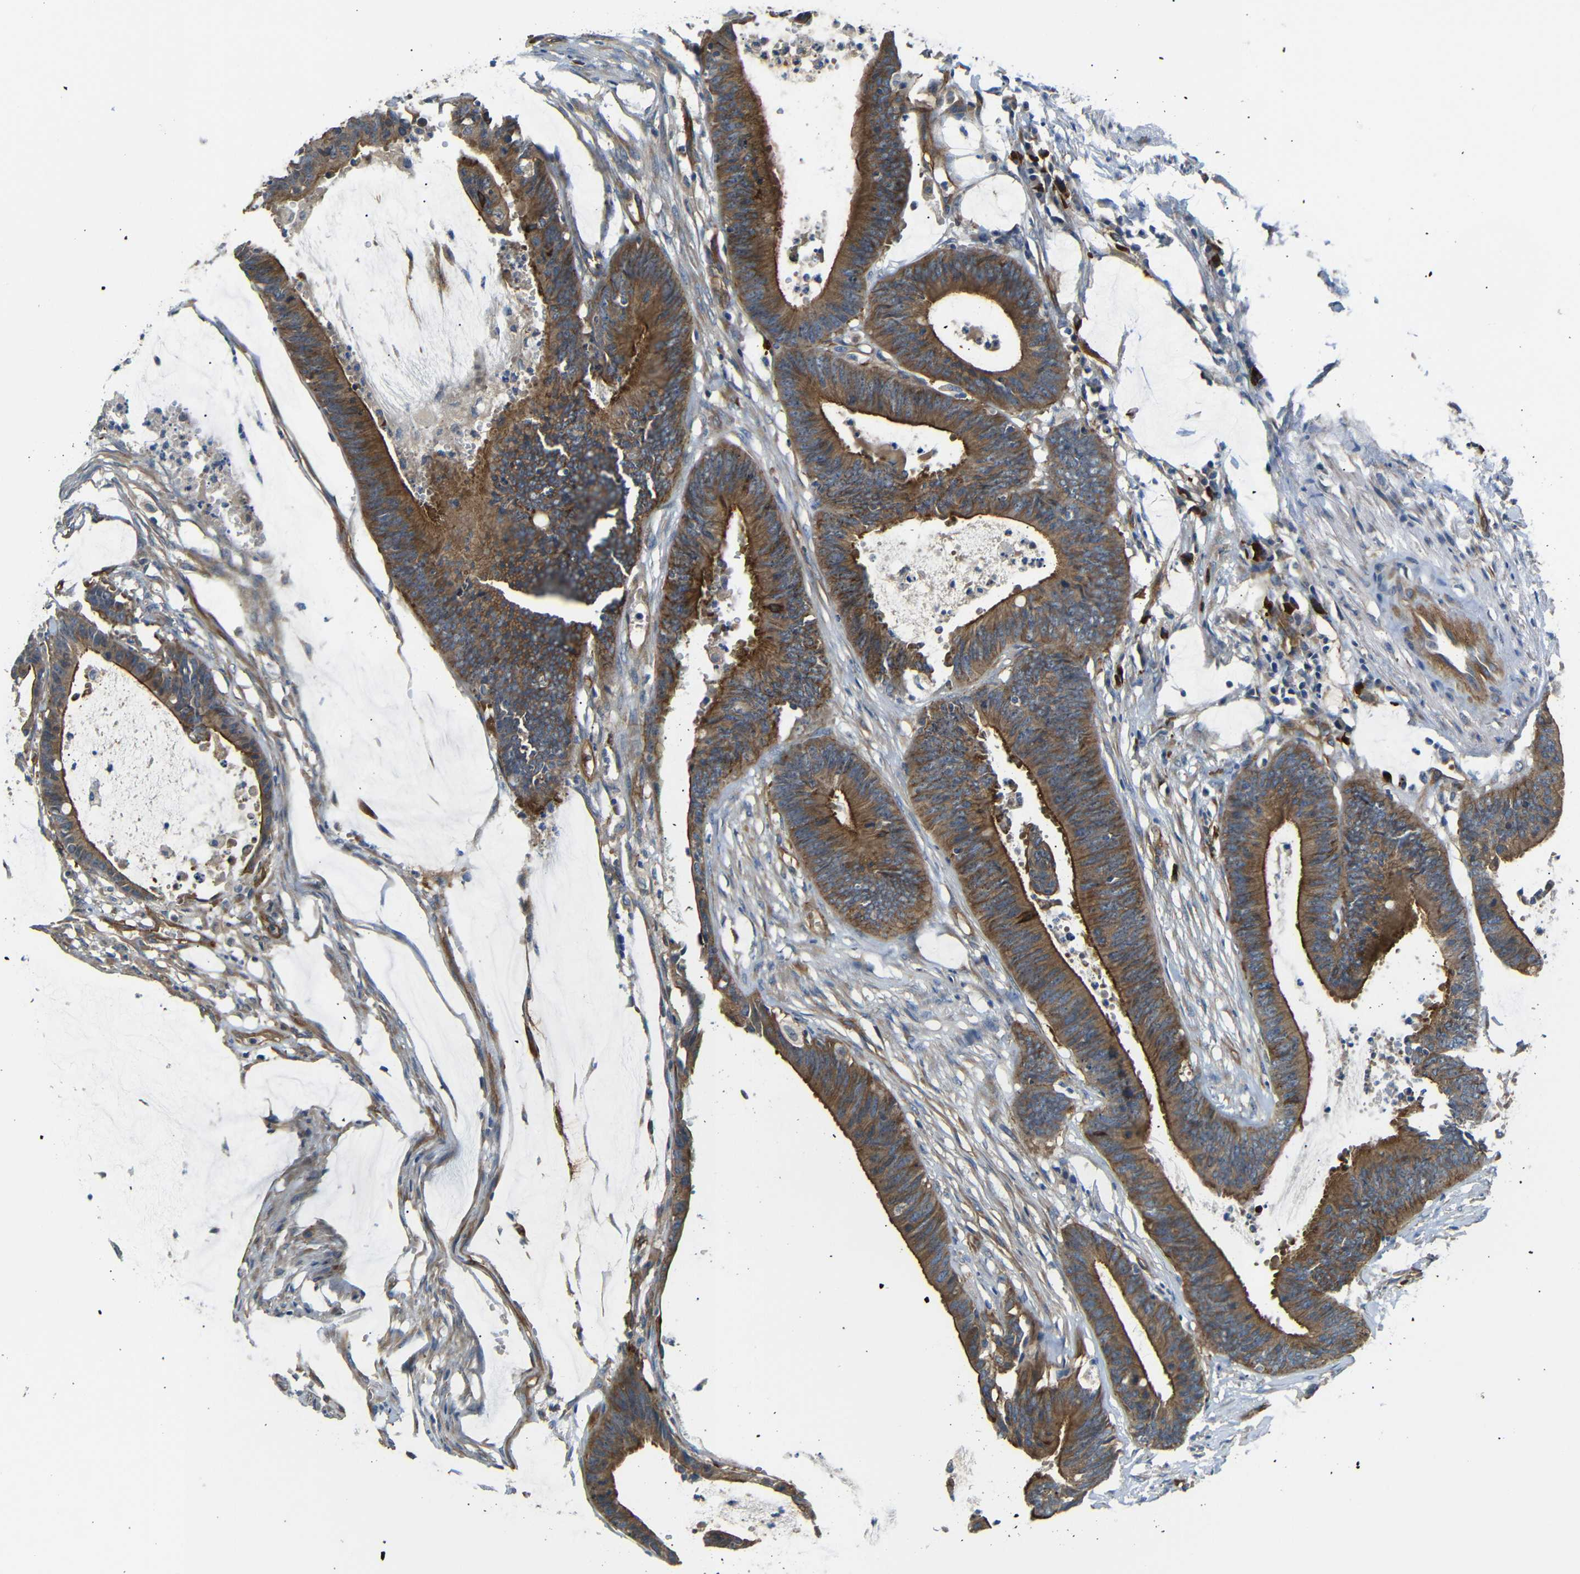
{"staining": {"intensity": "strong", "quantity": ">75%", "location": "cytoplasmic/membranous"}, "tissue": "colorectal cancer", "cell_type": "Tumor cells", "image_type": "cancer", "snomed": [{"axis": "morphology", "description": "Adenocarcinoma, NOS"}, {"axis": "topography", "description": "Rectum"}], "caption": "Colorectal adenocarcinoma stained for a protein exhibits strong cytoplasmic/membranous positivity in tumor cells. (IHC, brightfield microscopy, high magnification).", "gene": "MYO1B", "patient": {"sex": "female", "age": 66}}